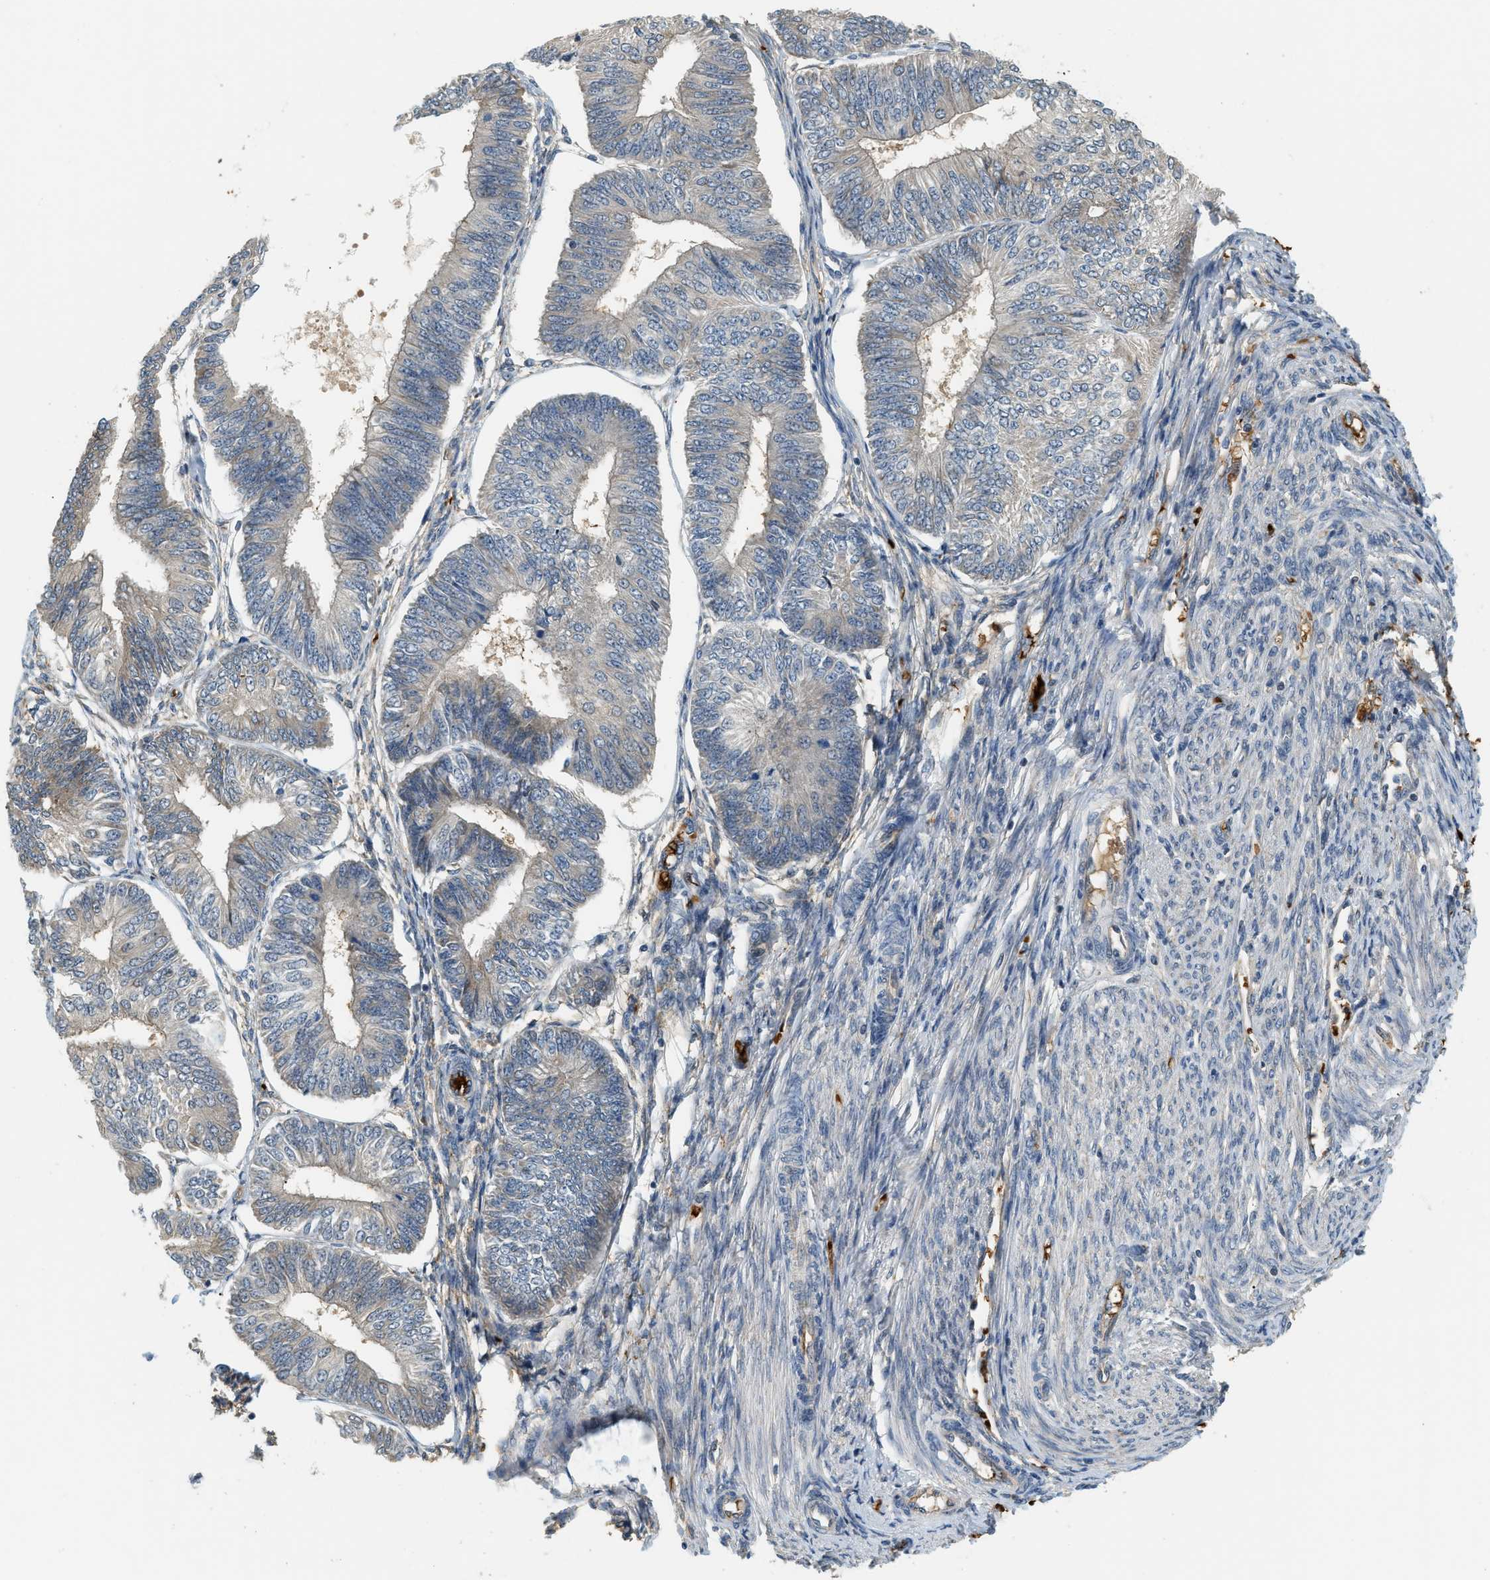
{"staining": {"intensity": "weak", "quantity": "25%-75%", "location": "cytoplasmic/membranous"}, "tissue": "endometrial cancer", "cell_type": "Tumor cells", "image_type": "cancer", "snomed": [{"axis": "morphology", "description": "Adenocarcinoma, NOS"}, {"axis": "topography", "description": "Endometrium"}], "caption": "Endometrial cancer was stained to show a protein in brown. There is low levels of weak cytoplasmic/membranous positivity in approximately 25%-75% of tumor cells.", "gene": "CYTH2", "patient": {"sex": "female", "age": 58}}